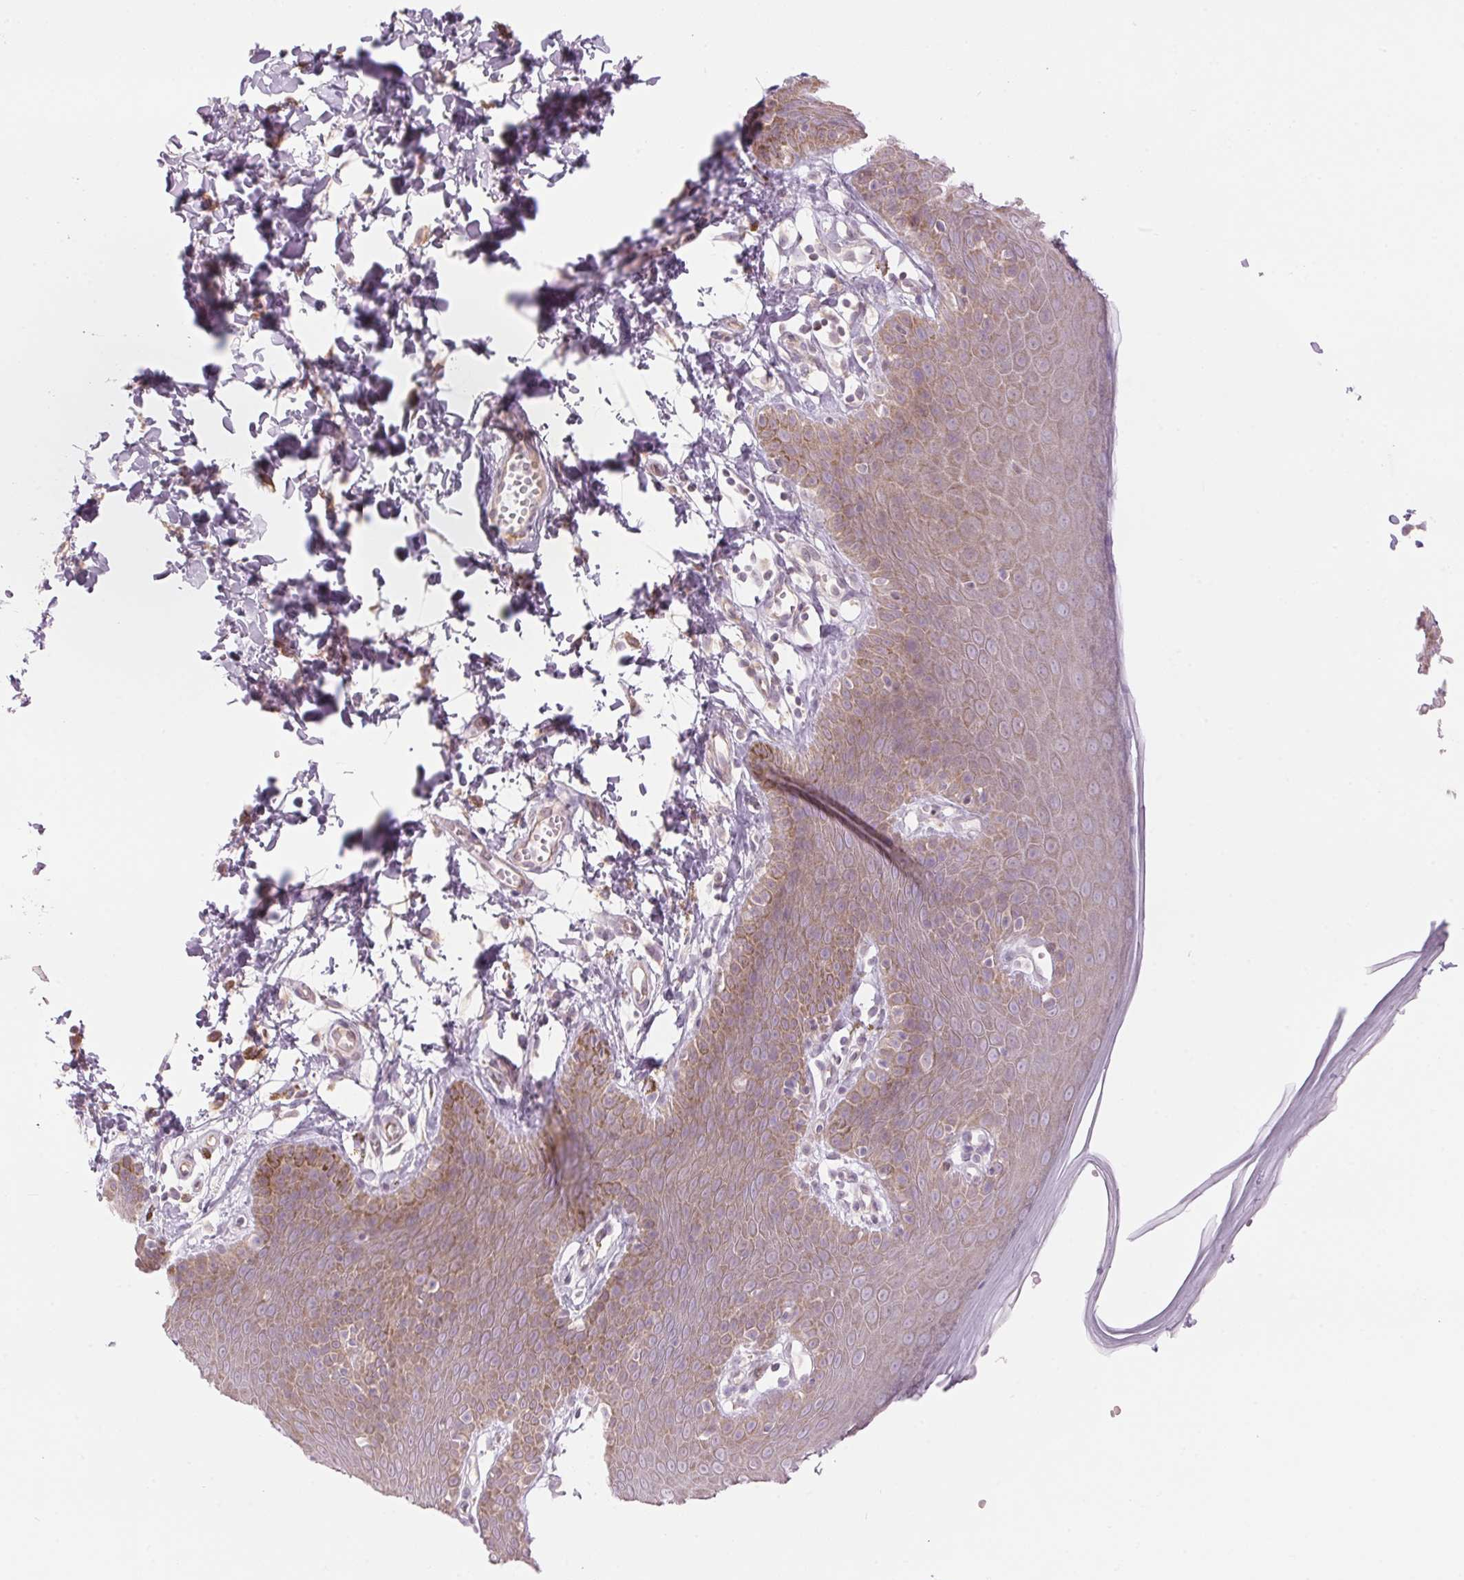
{"staining": {"intensity": "moderate", "quantity": ">75%", "location": "cytoplasmic/membranous"}, "tissue": "skin", "cell_type": "Epidermal cells", "image_type": "normal", "snomed": [{"axis": "morphology", "description": "Normal tissue, NOS"}, {"axis": "topography", "description": "Anal"}], "caption": "The image reveals immunohistochemical staining of benign skin. There is moderate cytoplasmic/membranous expression is identified in about >75% of epidermal cells.", "gene": "GNMT", "patient": {"sex": "male", "age": 53}}